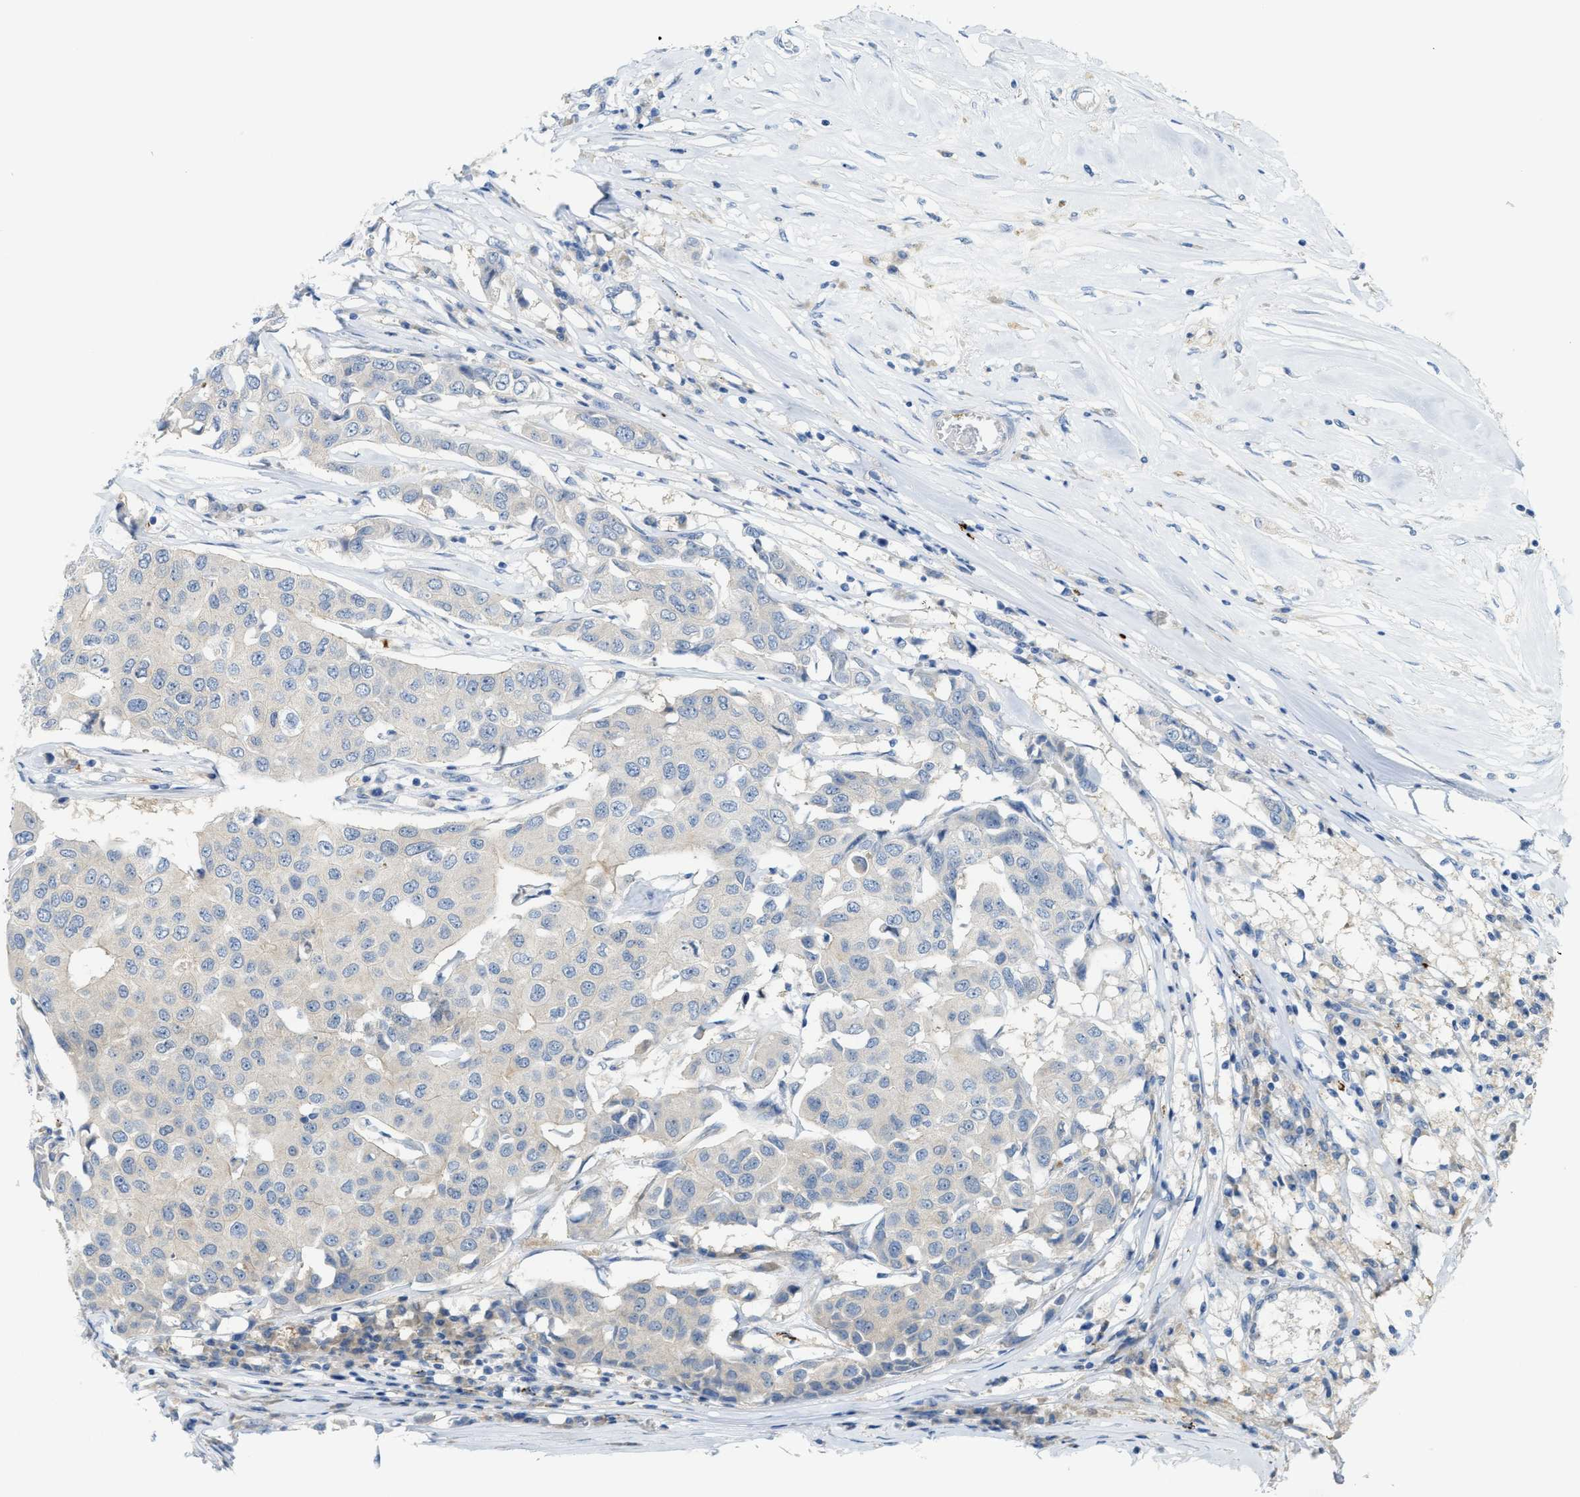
{"staining": {"intensity": "negative", "quantity": "none", "location": "none"}, "tissue": "breast cancer", "cell_type": "Tumor cells", "image_type": "cancer", "snomed": [{"axis": "morphology", "description": "Duct carcinoma"}, {"axis": "topography", "description": "Breast"}], "caption": "DAB (3,3'-diaminobenzidine) immunohistochemical staining of human intraductal carcinoma (breast) reveals no significant staining in tumor cells.", "gene": "KLHDC10", "patient": {"sex": "female", "age": 80}}